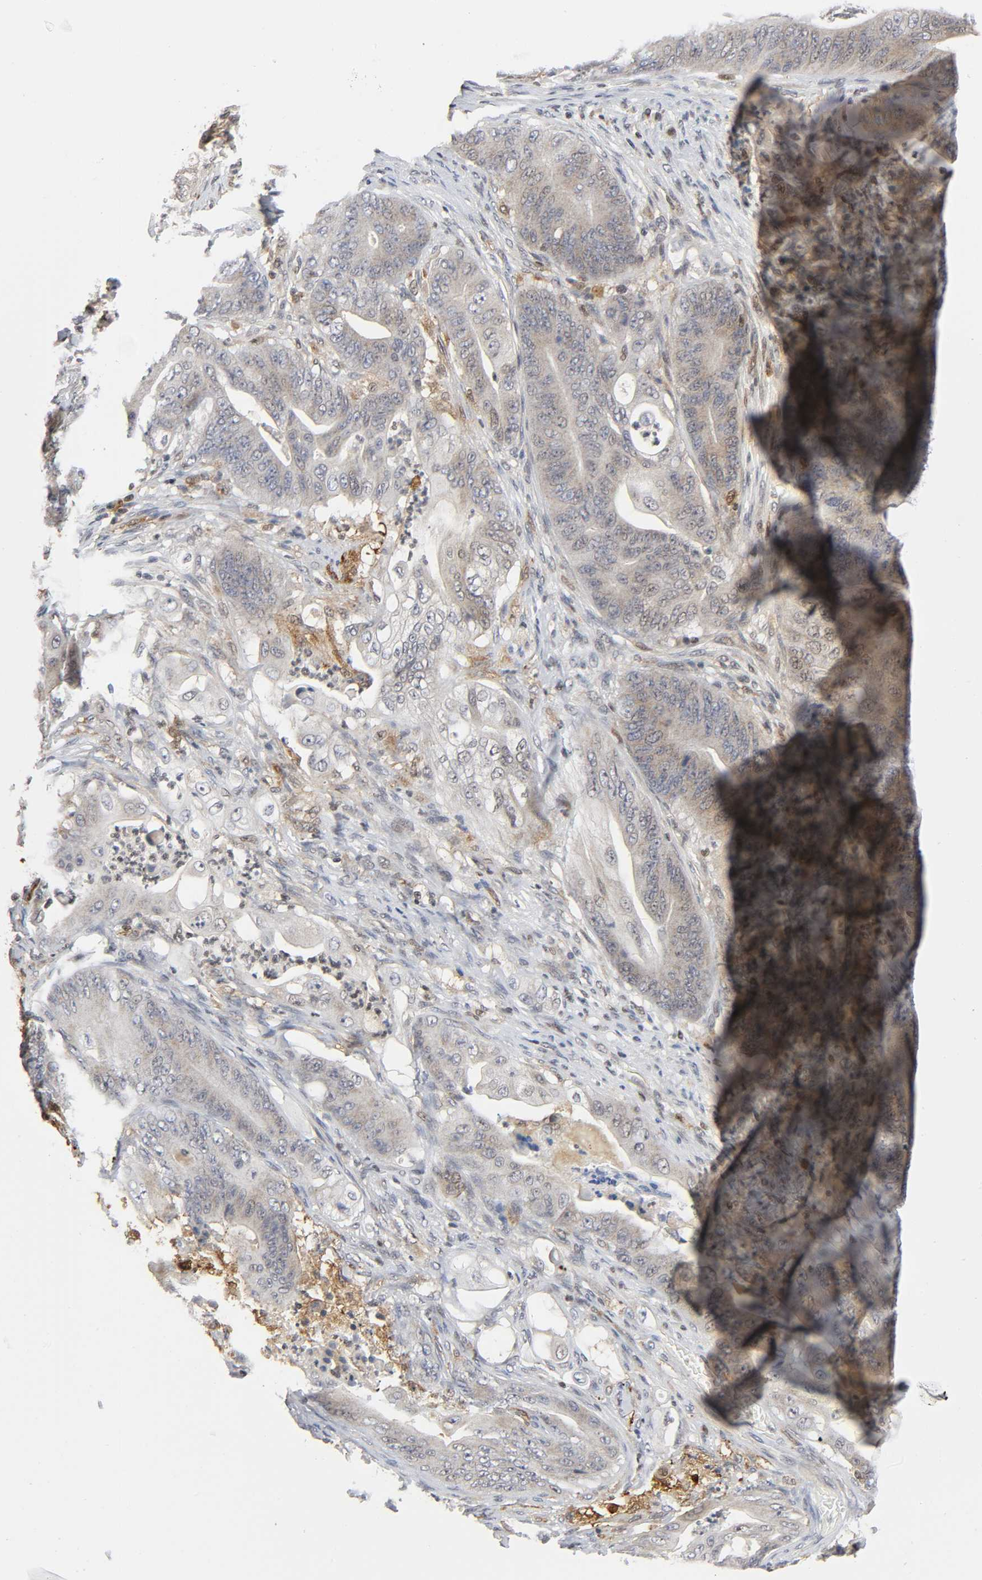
{"staining": {"intensity": "weak", "quantity": "<25%", "location": "nuclear"}, "tissue": "stomach cancer", "cell_type": "Tumor cells", "image_type": "cancer", "snomed": [{"axis": "morphology", "description": "Adenocarcinoma, NOS"}, {"axis": "topography", "description": "Stomach"}], "caption": "There is no significant positivity in tumor cells of stomach cancer (adenocarcinoma).", "gene": "KAT2B", "patient": {"sex": "female", "age": 73}}